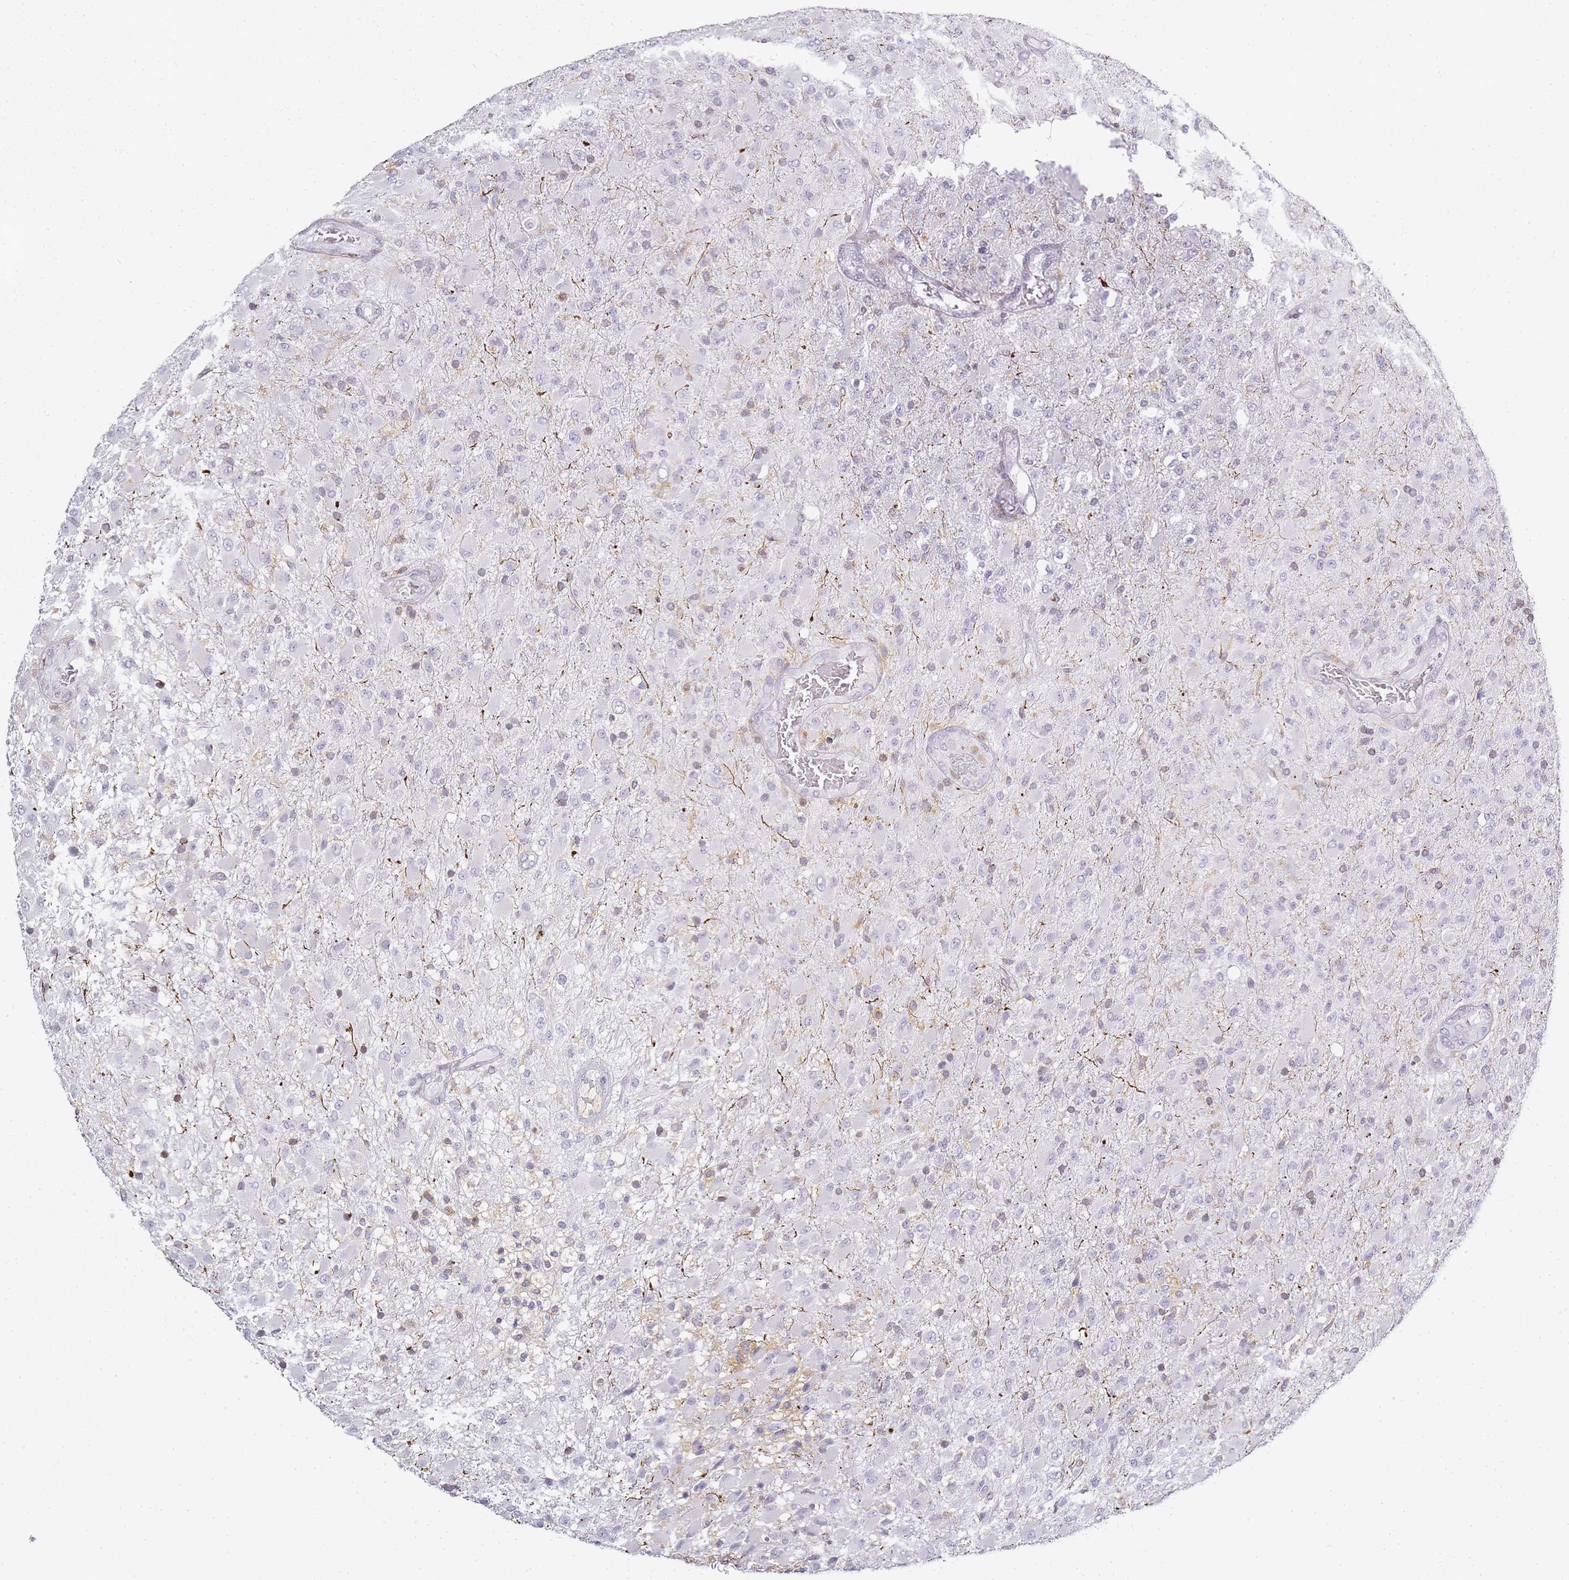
{"staining": {"intensity": "negative", "quantity": "none", "location": "none"}, "tissue": "glioma", "cell_type": "Tumor cells", "image_type": "cancer", "snomed": [{"axis": "morphology", "description": "Glioma, malignant, Low grade"}, {"axis": "topography", "description": "Brain"}], "caption": "Tumor cells show no significant staining in malignant glioma (low-grade).", "gene": "JAKMIP1", "patient": {"sex": "male", "age": 65}}